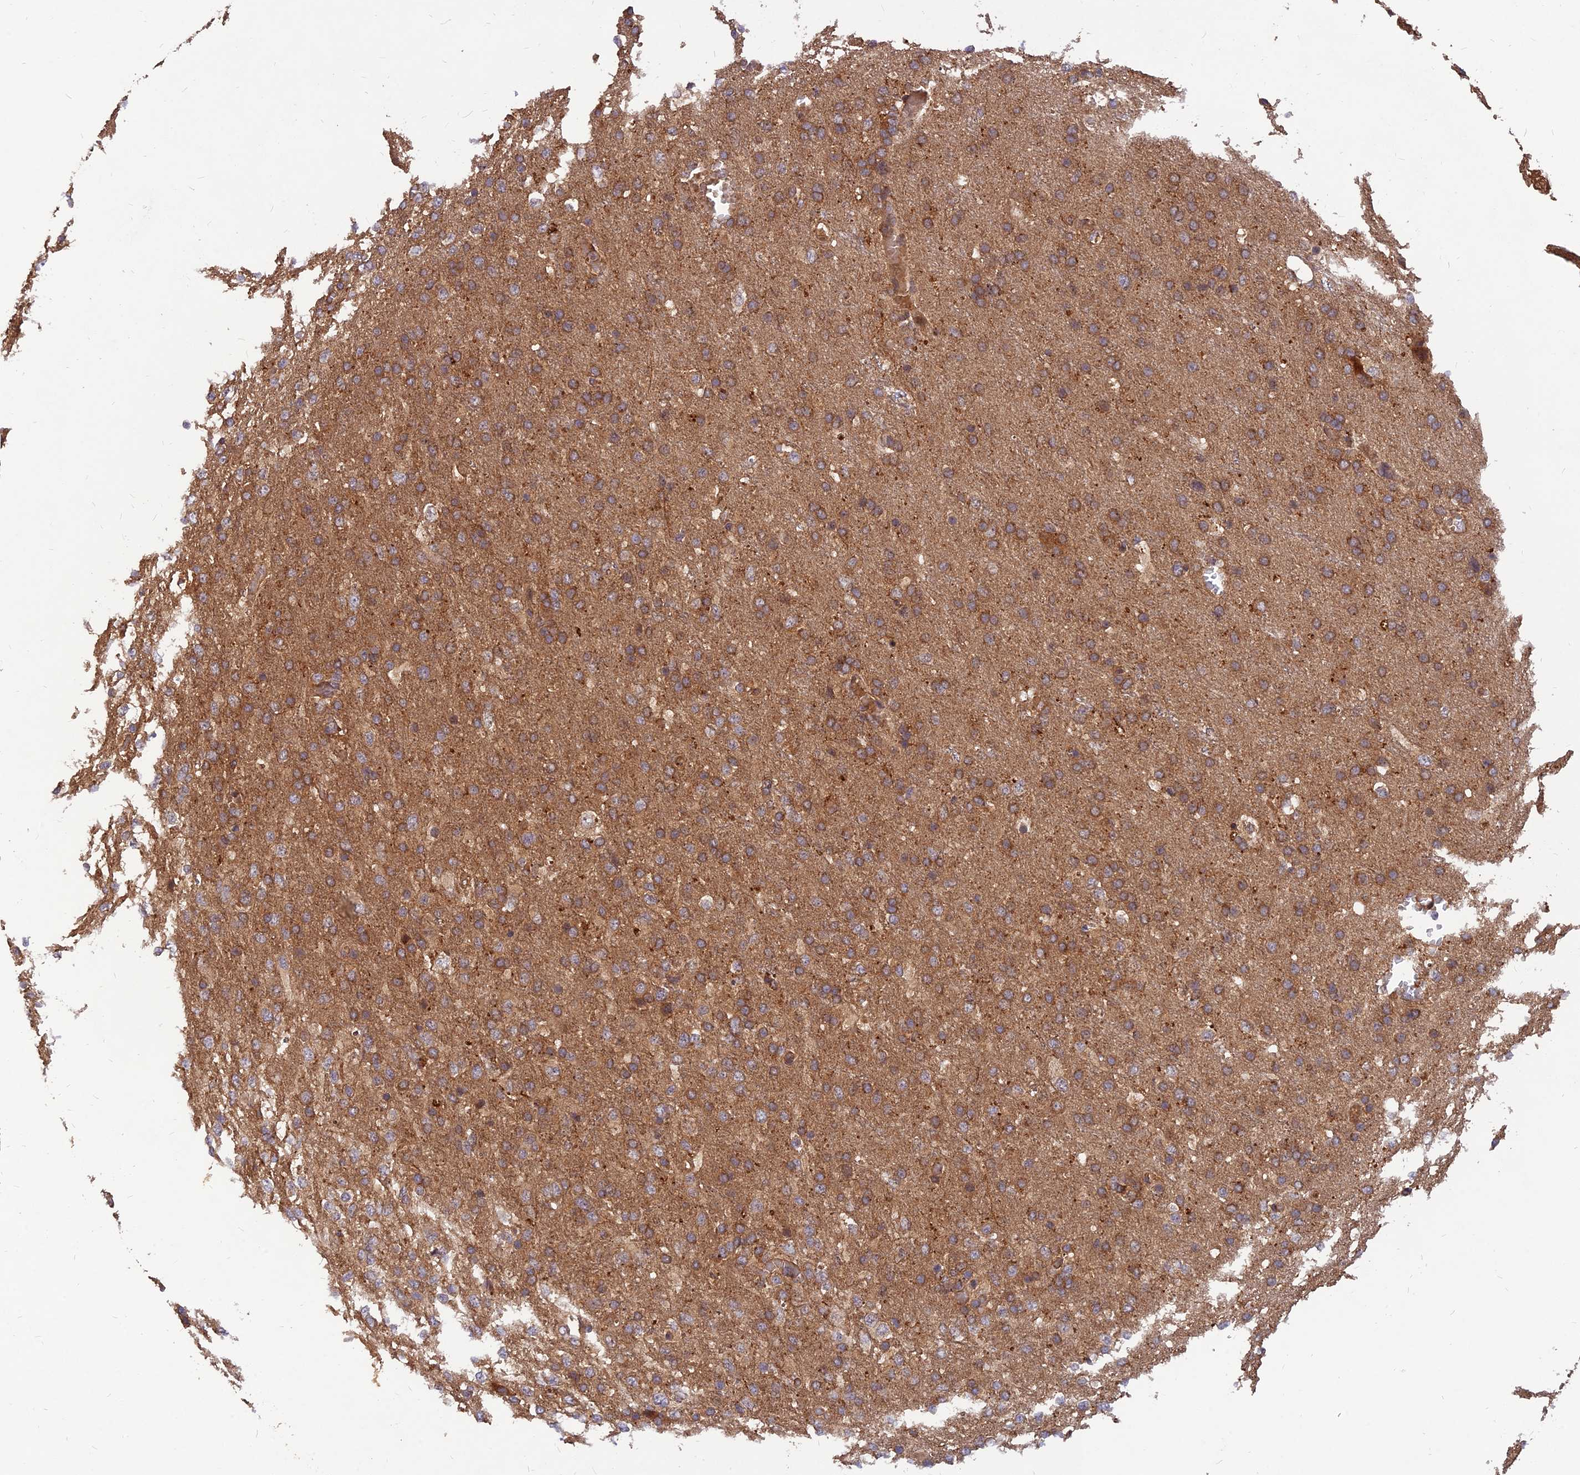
{"staining": {"intensity": "moderate", "quantity": ">75%", "location": "cytoplasmic/membranous"}, "tissue": "glioma", "cell_type": "Tumor cells", "image_type": "cancer", "snomed": [{"axis": "morphology", "description": "Glioma, malignant, High grade"}, {"axis": "topography", "description": "Brain"}], "caption": "Malignant high-grade glioma stained with immunohistochemistry (IHC) shows moderate cytoplasmic/membranous staining in approximately >75% of tumor cells.", "gene": "RELCH", "patient": {"sex": "female", "age": 74}}